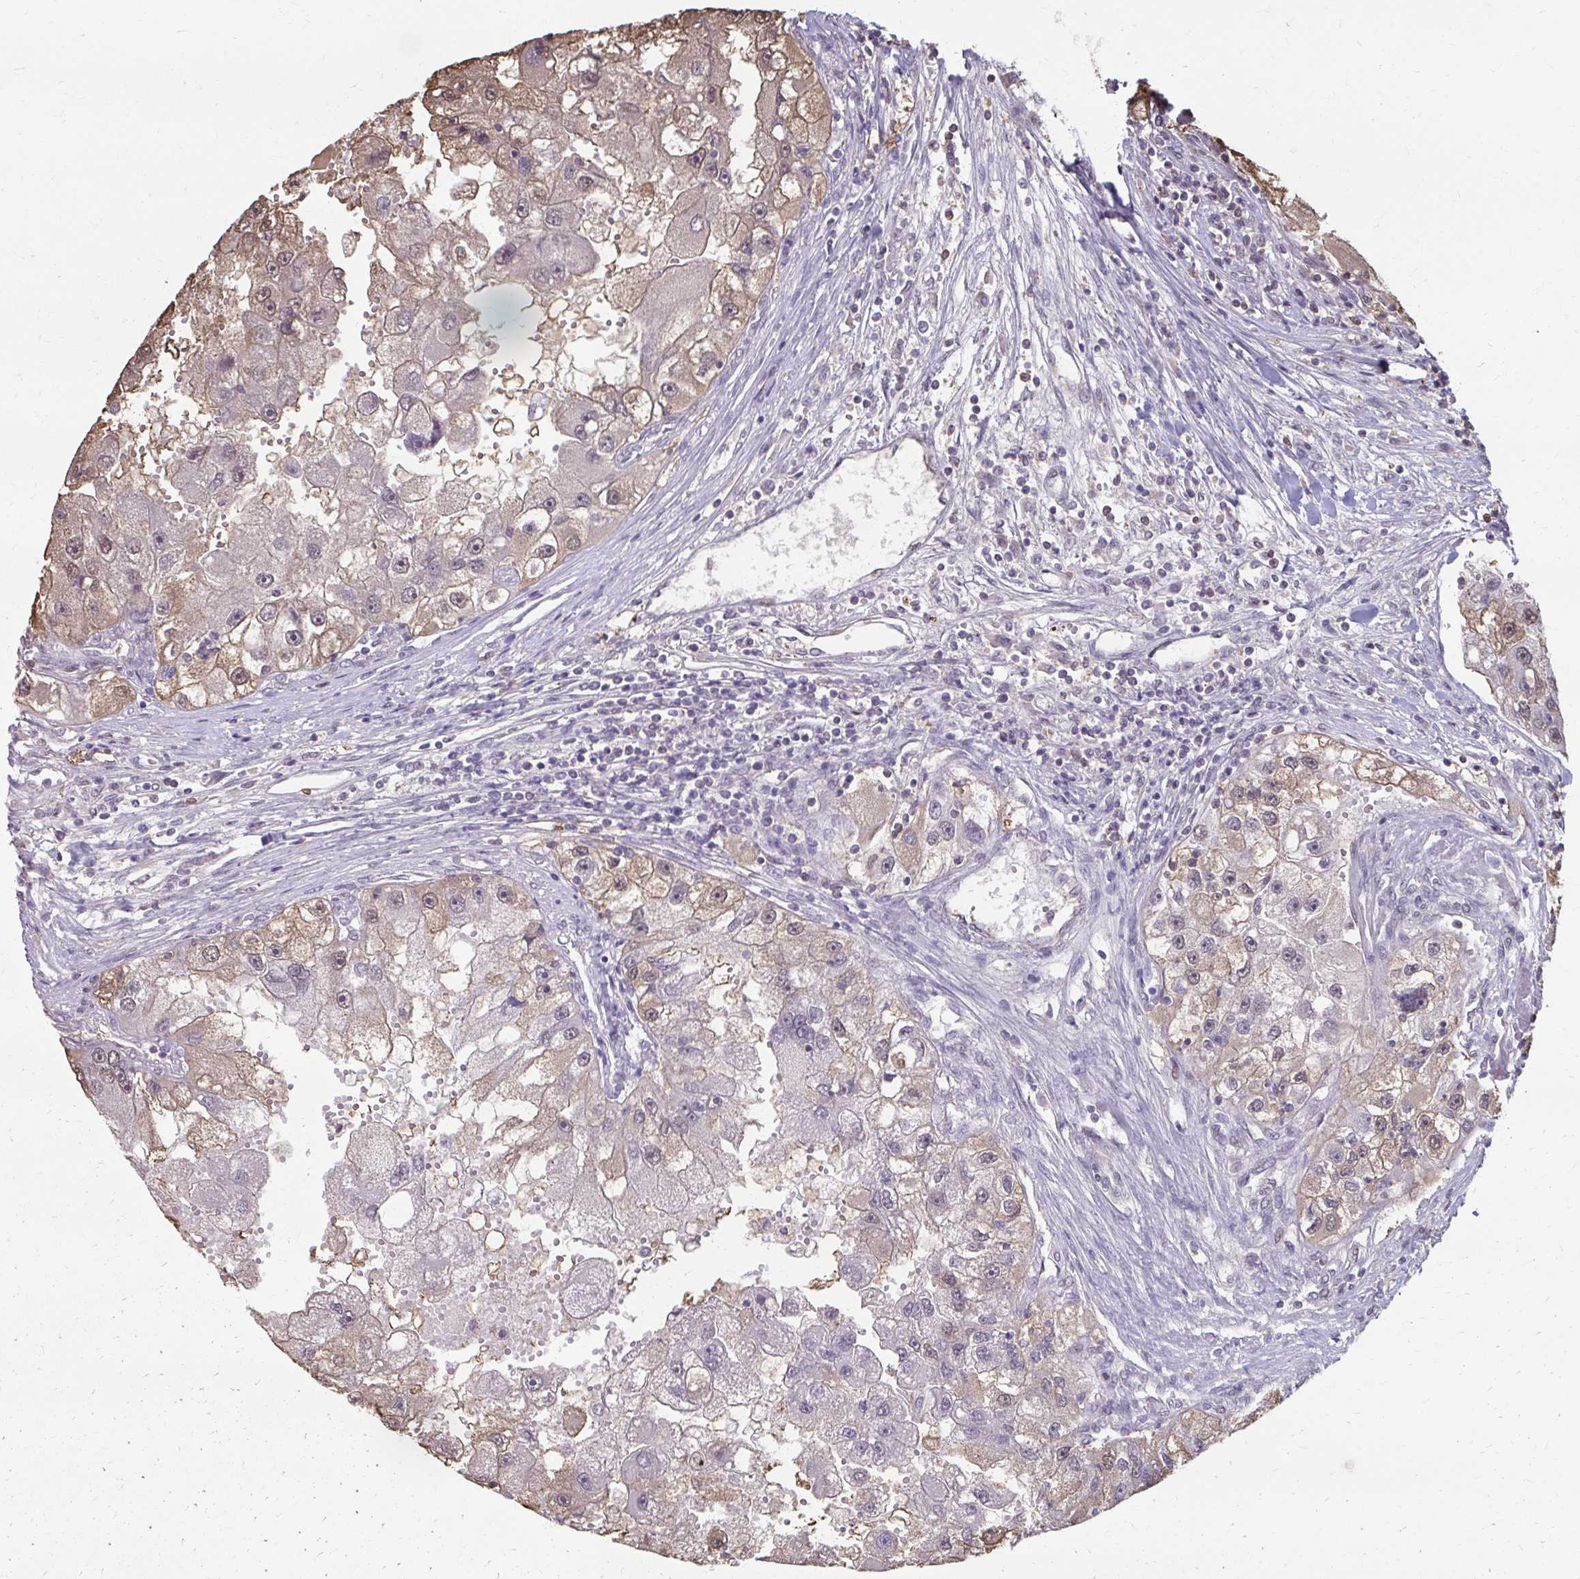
{"staining": {"intensity": "weak", "quantity": "25%-75%", "location": "cytoplasmic/membranous,nuclear"}, "tissue": "renal cancer", "cell_type": "Tumor cells", "image_type": "cancer", "snomed": [{"axis": "morphology", "description": "Adenocarcinoma, NOS"}, {"axis": "topography", "description": "Kidney"}], "caption": "Tumor cells demonstrate low levels of weak cytoplasmic/membranous and nuclear expression in about 25%-75% of cells in human renal adenocarcinoma. The protein is shown in brown color, while the nuclei are stained blue.", "gene": "ING4", "patient": {"sex": "male", "age": 63}}